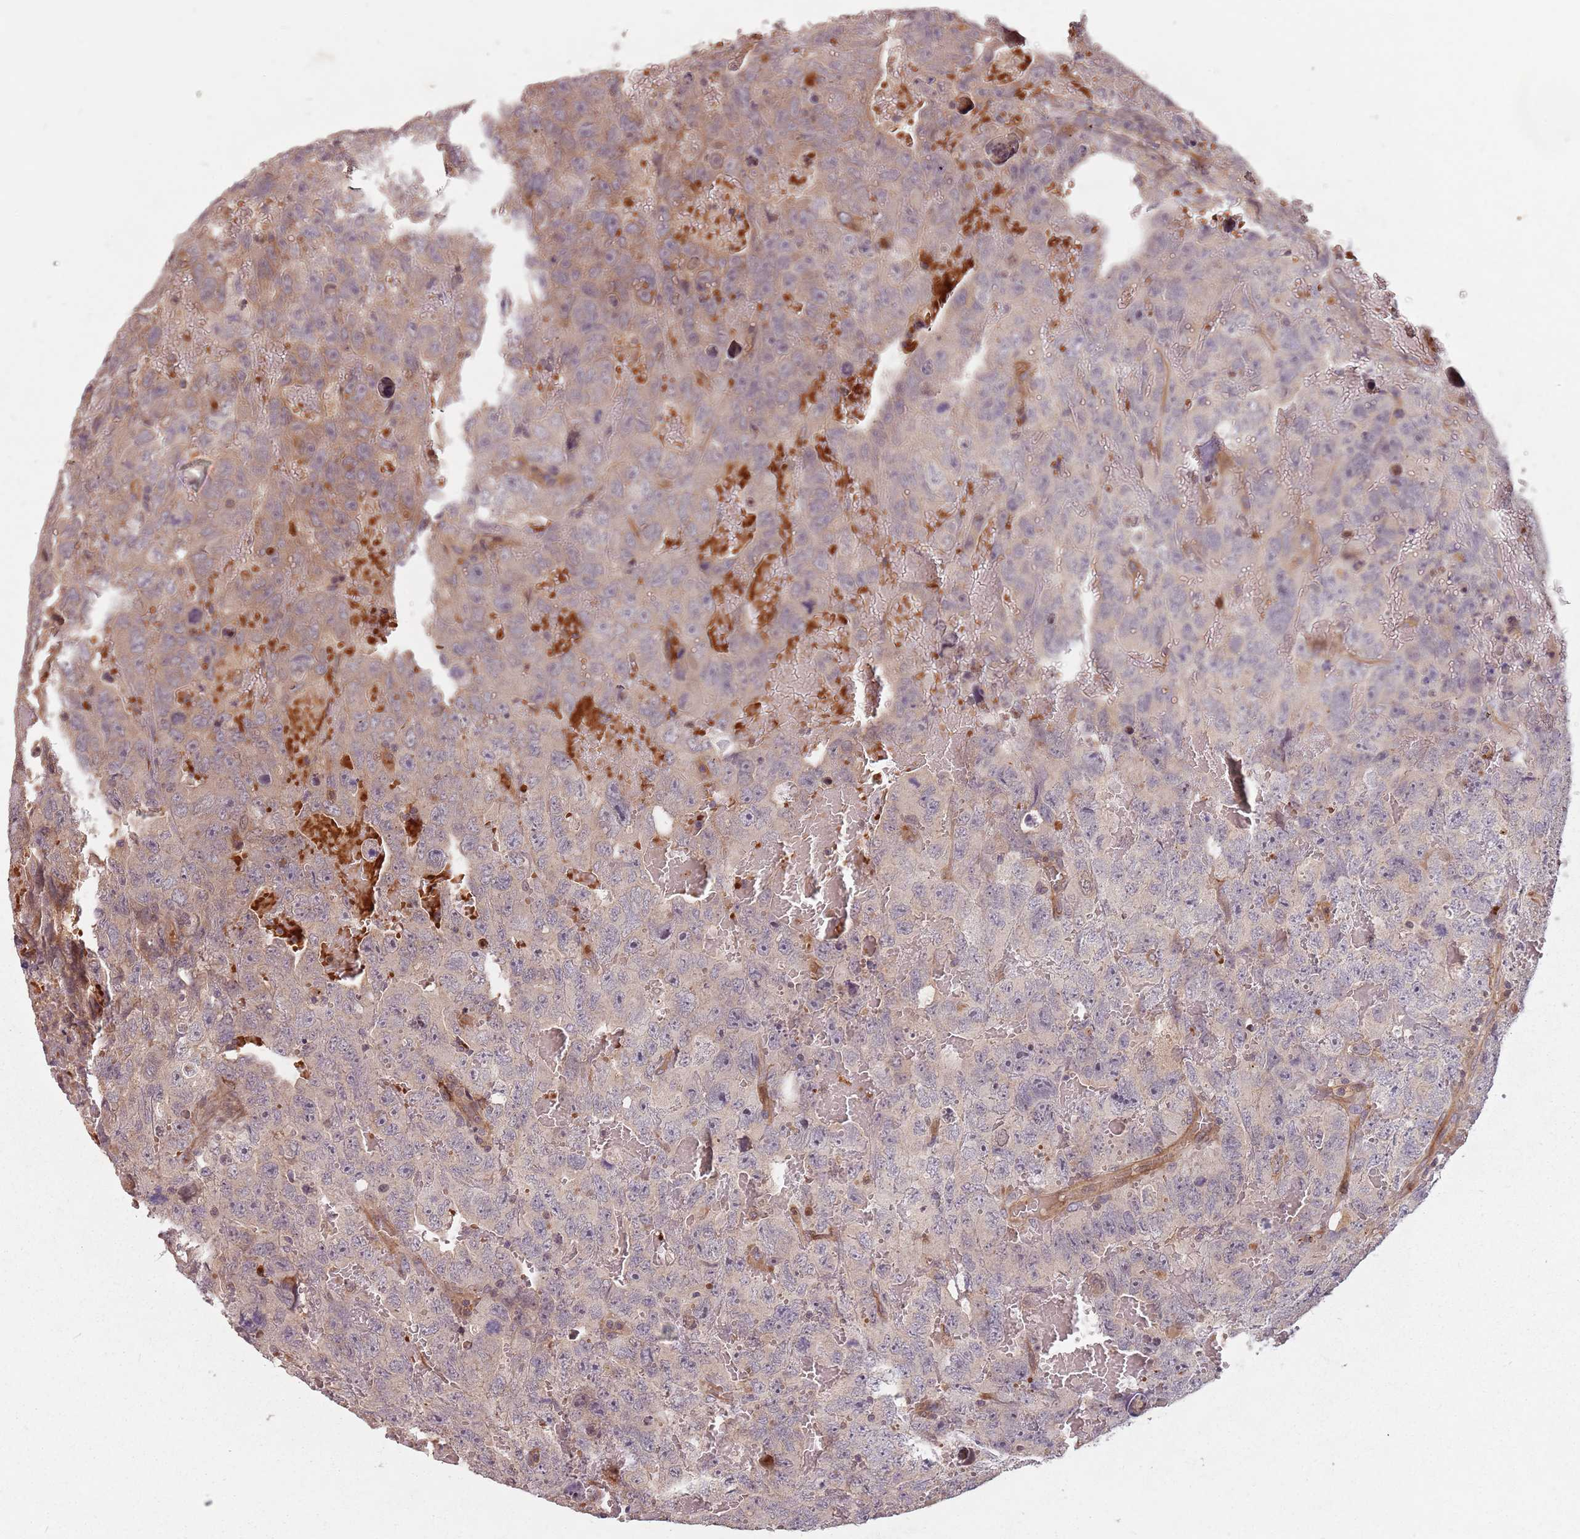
{"staining": {"intensity": "weak", "quantity": "<25%", "location": "cytoplasmic/membranous"}, "tissue": "testis cancer", "cell_type": "Tumor cells", "image_type": "cancer", "snomed": [{"axis": "morphology", "description": "Carcinoma, Embryonal, NOS"}, {"axis": "topography", "description": "Testis"}], "caption": "DAB immunohistochemical staining of testis embryonal carcinoma displays no significant expression in tumor cells.", "gene": "GPR180", "patient": {"sex": "male", "age": 45}}